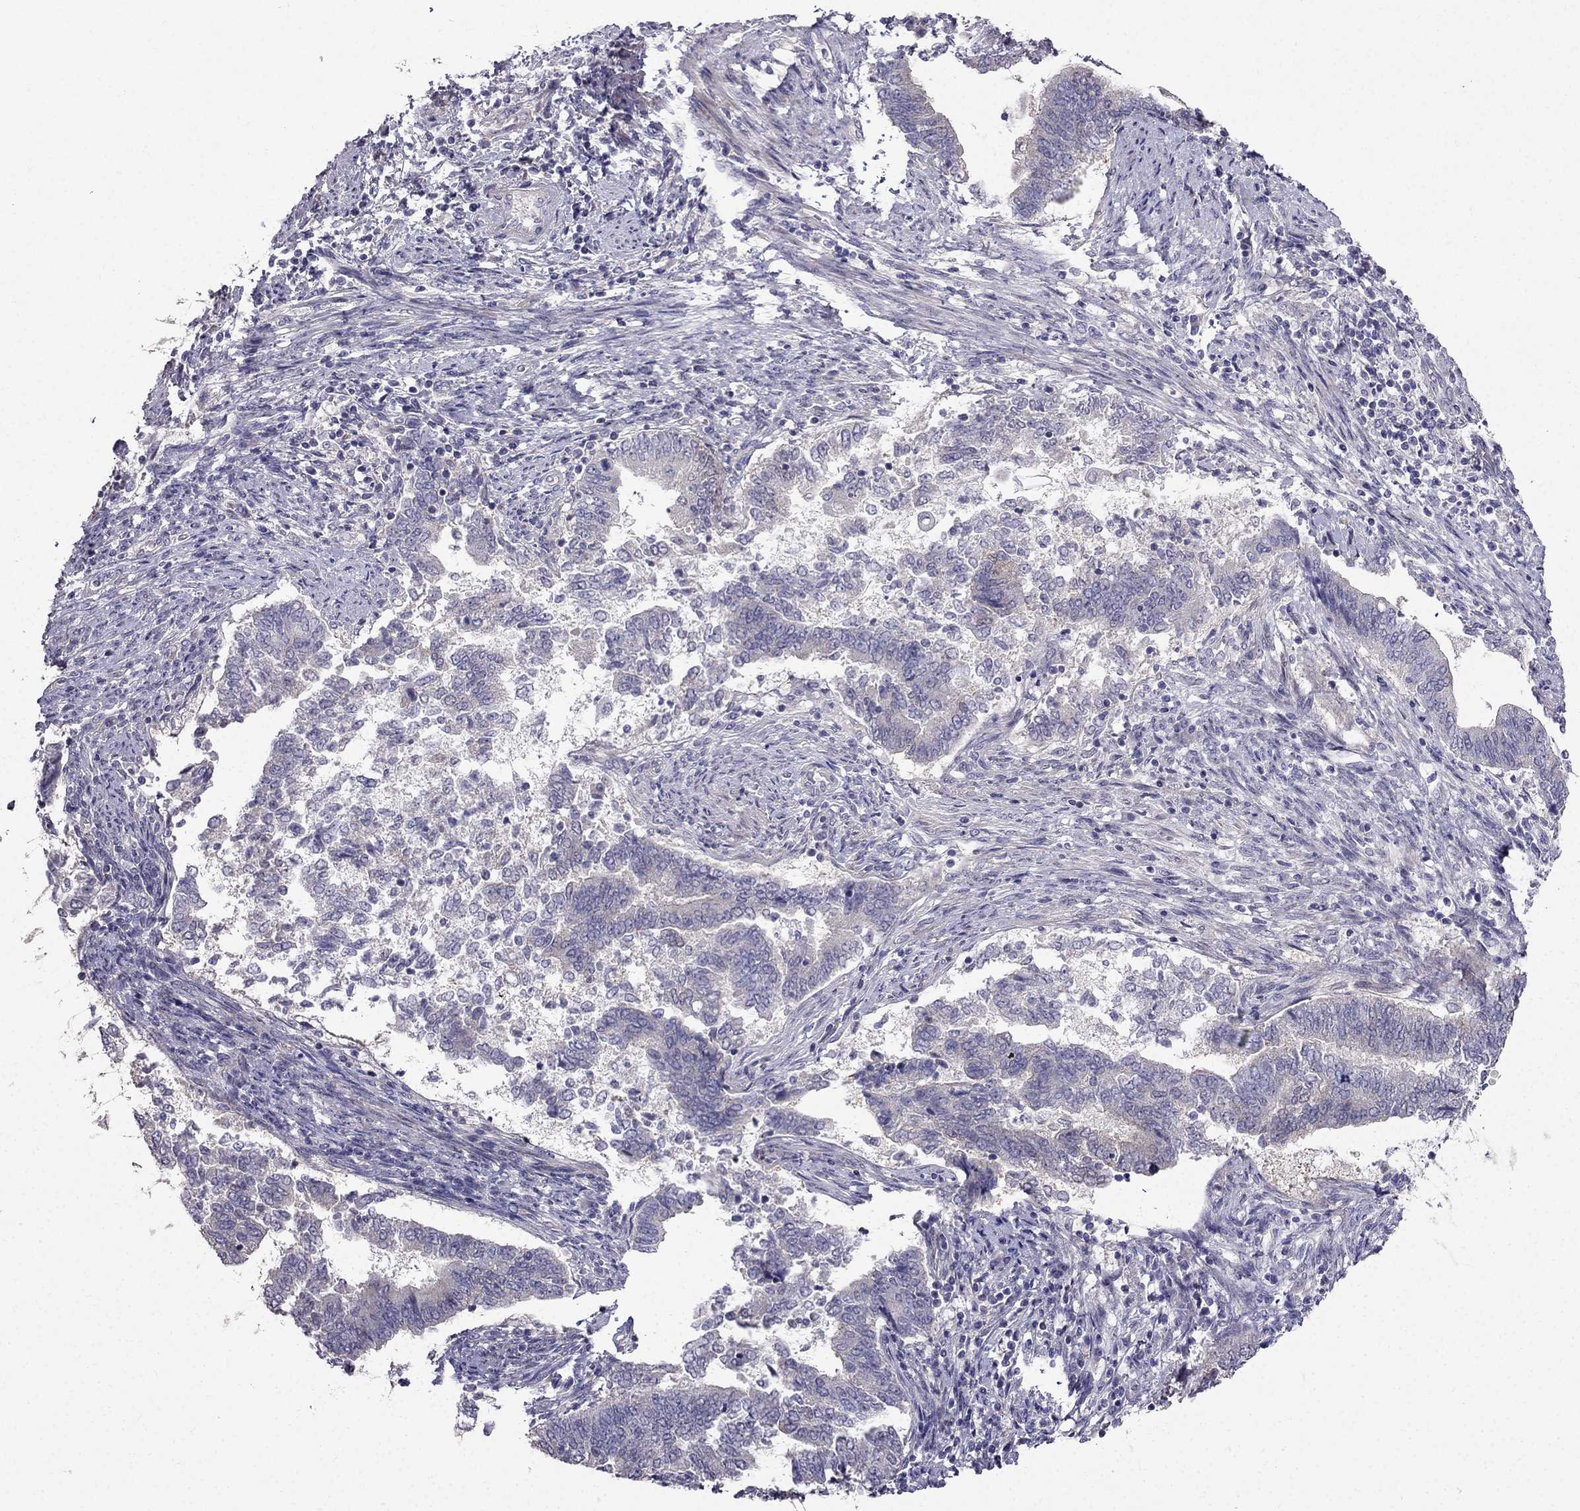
{"staining": {"intensity": "negative", "quantity": "none", "location": "none"}, "tissue": "endometrial cancer", "cell_type": "Tumor cells", "image_type": "cancer", "snomed": [{"axis": "morphology", "description": "Adenocarcinoma, NOS"}, {"axis": "topography", "description": "Endometrium"}], "caption": "Immunohistochemistry (IHC) of endometrial cancer exhibits no positivity in tumor cells.", "gene": "AS3MT", "patient": {"sex": "female", "age": 65}}